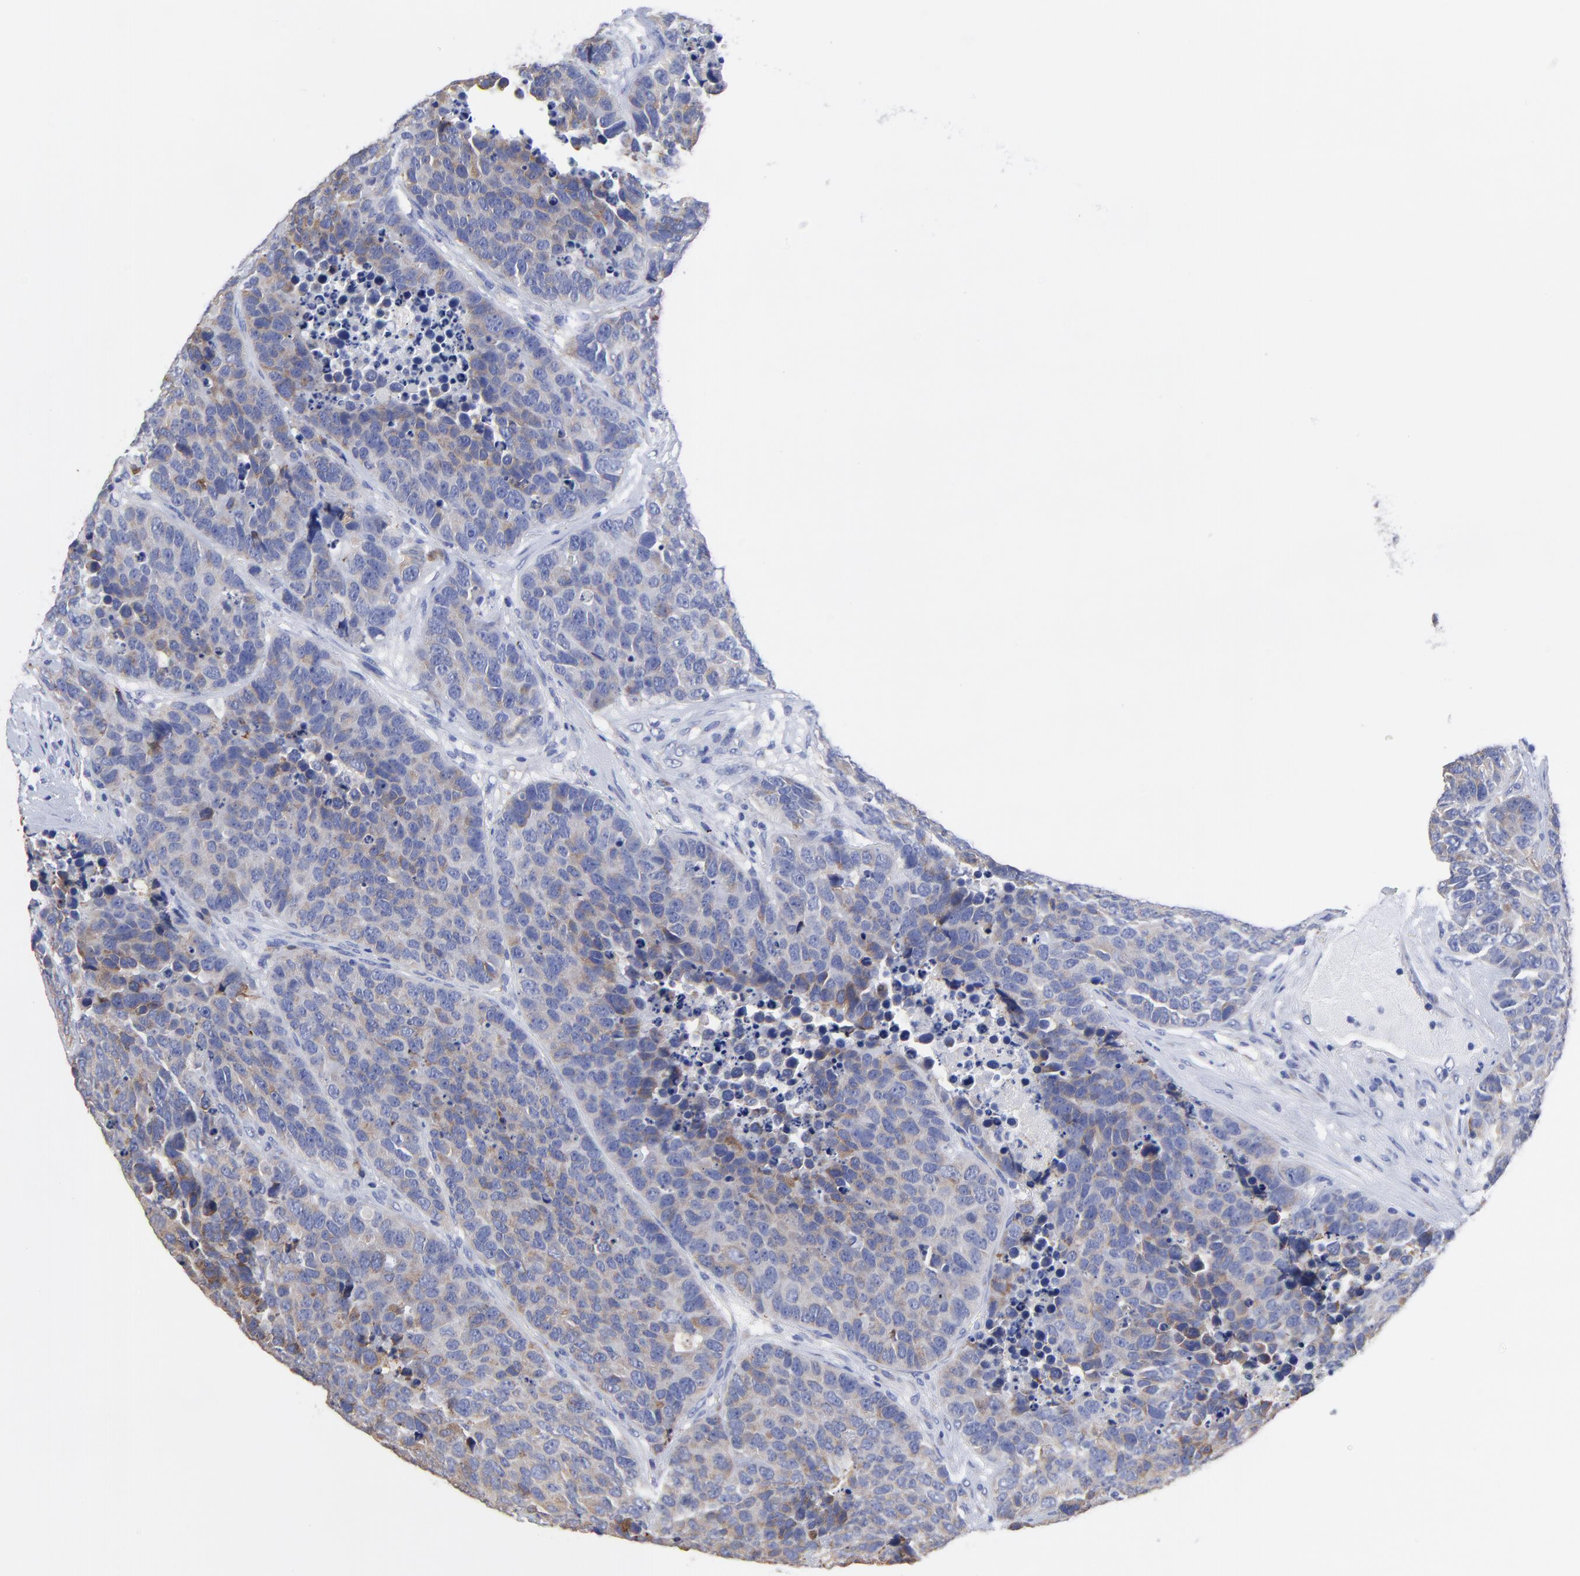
{"staining": {"intensity": "weak", "quantity": ">75%", "location": "cytoplasmic/membranous"}, "tissue": "carcinoid", "cell_type": "Tumor cells", "image_type": "cancer", "snomed": [{"axis": "morphology", "description": "Carcinoid, malignant, NOS"}, {"axis": "topography", "description": "Lung"}], "caption": "Weak cytoplasmic/membranous staining is identified in about >75% of tumor cells in malignant carcinoid.", "gene": "LAX1", "patient": {"sex": "male", "age": 60}}